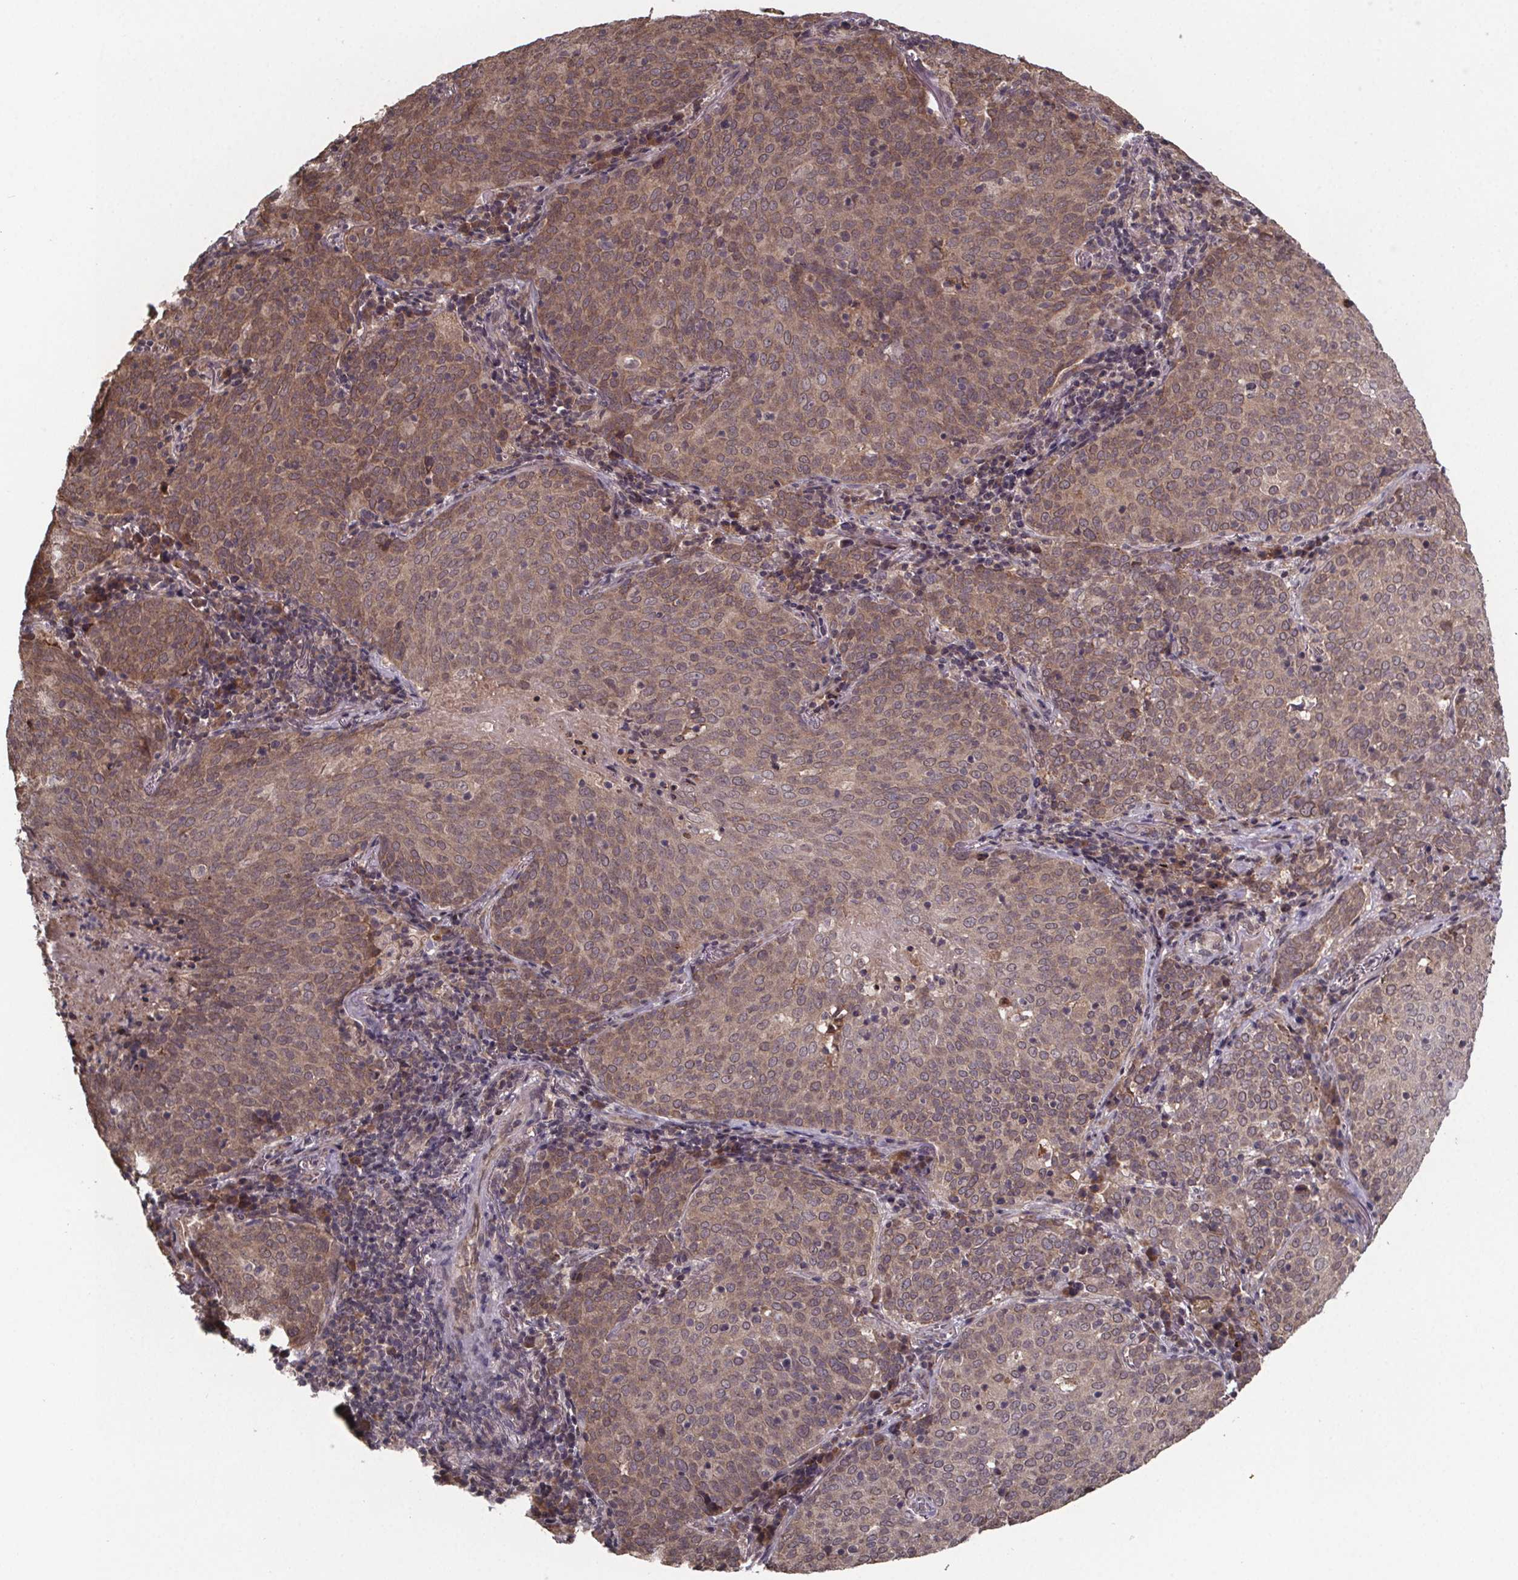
{"staining": {"intensity": "moderate", "quantity": ">75%", "location": "cytoplasmic/membranous"}, "tissue": "lung cancer", "cell_type": "Tumor cells", "image_type": "cancer", "snomed": [{"axis": "morphology", "description": "Squamous cell carcinoma, NOS"}, {"axis": "topography", "description": "Lung"}], "caption": "High-power microscopy captured an immunohistochemistry photomicrograph of lung squamous cell carcinoma, revealing moderate cytoplasmic/membranous staining in about >75% of tumor cells.", "gene": "SAT1", "patient": {"sex": "male", "age": 82}}